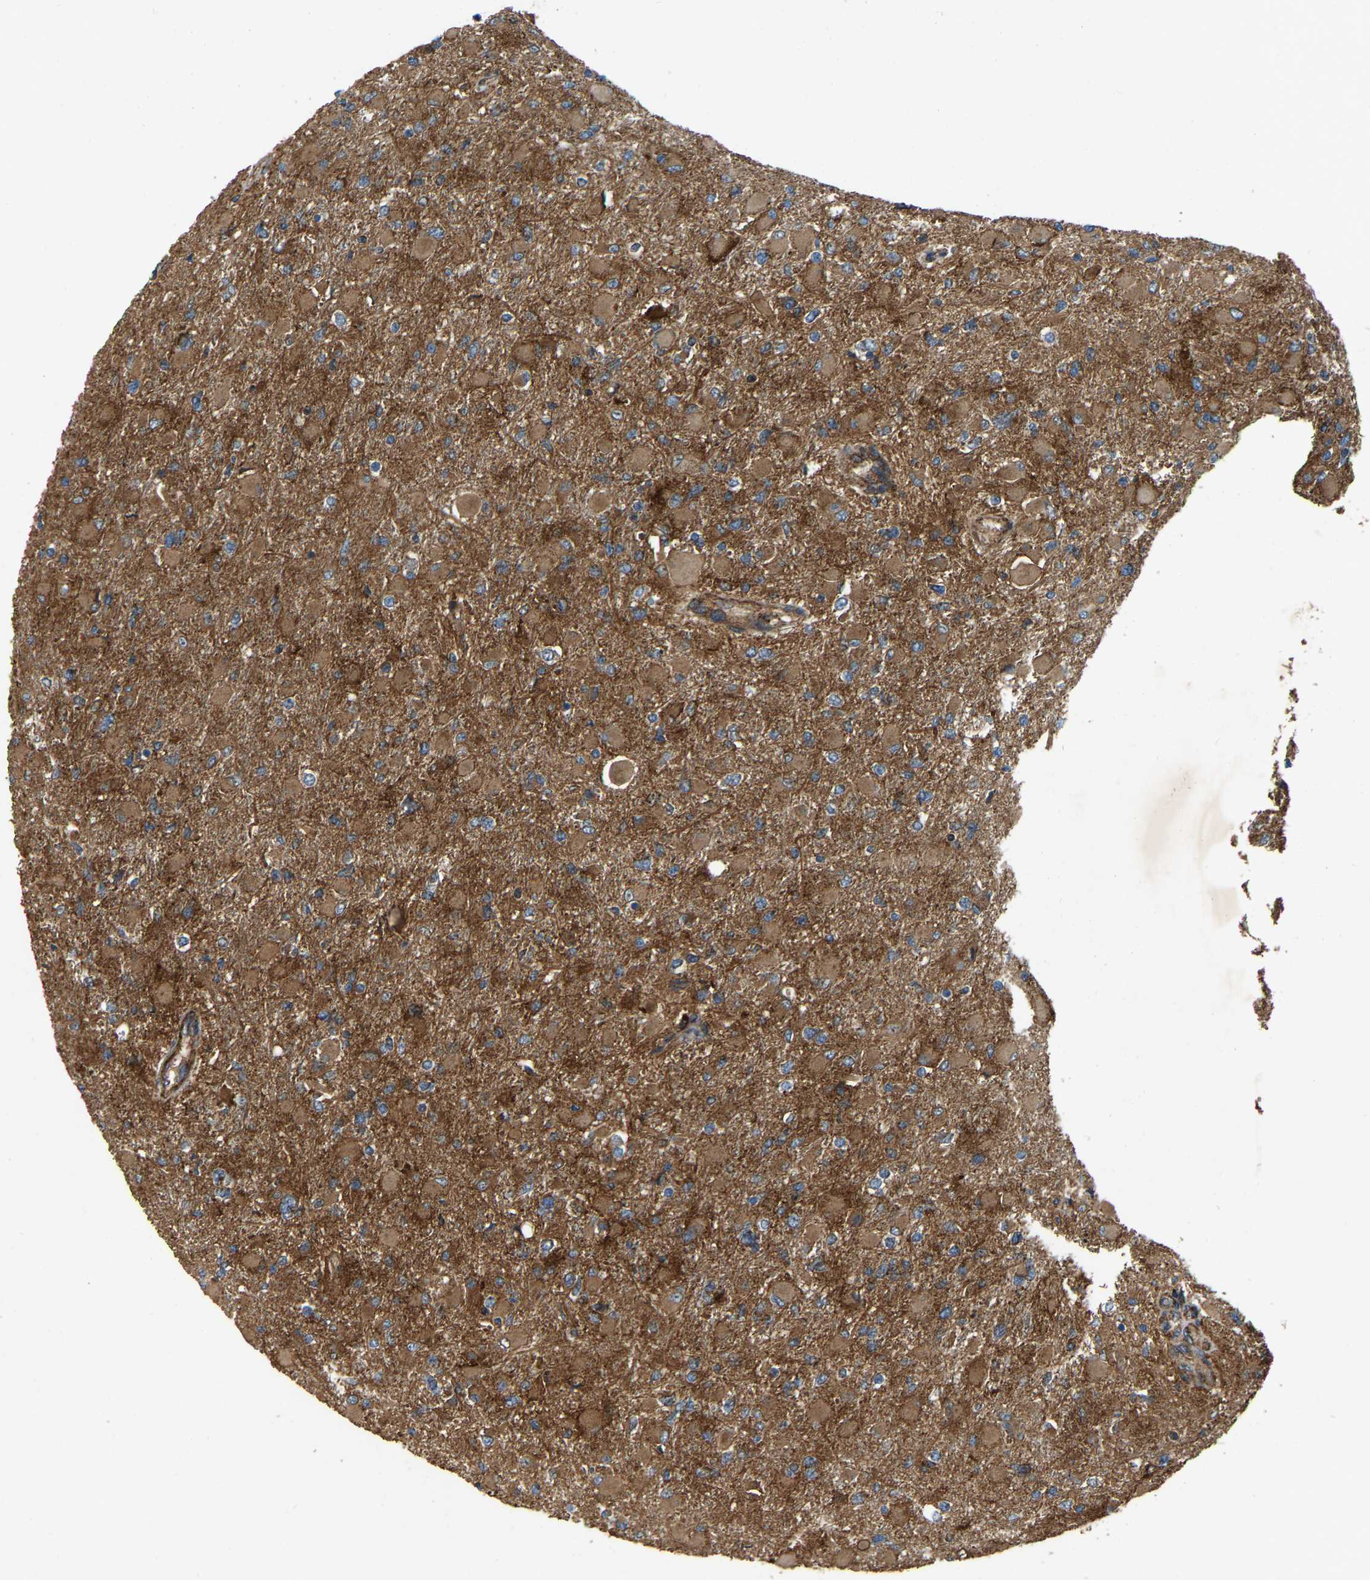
{"staining": {"intensity": "moderate", "quantity": ">75%", "location": "cytoplasmic/membranous"}, "tissue": "glioma", "cell_type": "Tumor cells", "image_type": "cancer", "snomed": [{"axis": "morphology", "description": "Glioma, malignant, High grade"}, {"axis": "topography", "description": "Cerebral cortex"}], "caption": "Glioma stained with a protein marker displays moderate staining in tumor cells.", "gene": "SAMD9L", "patient": {"sex": "female", "age": 36}}